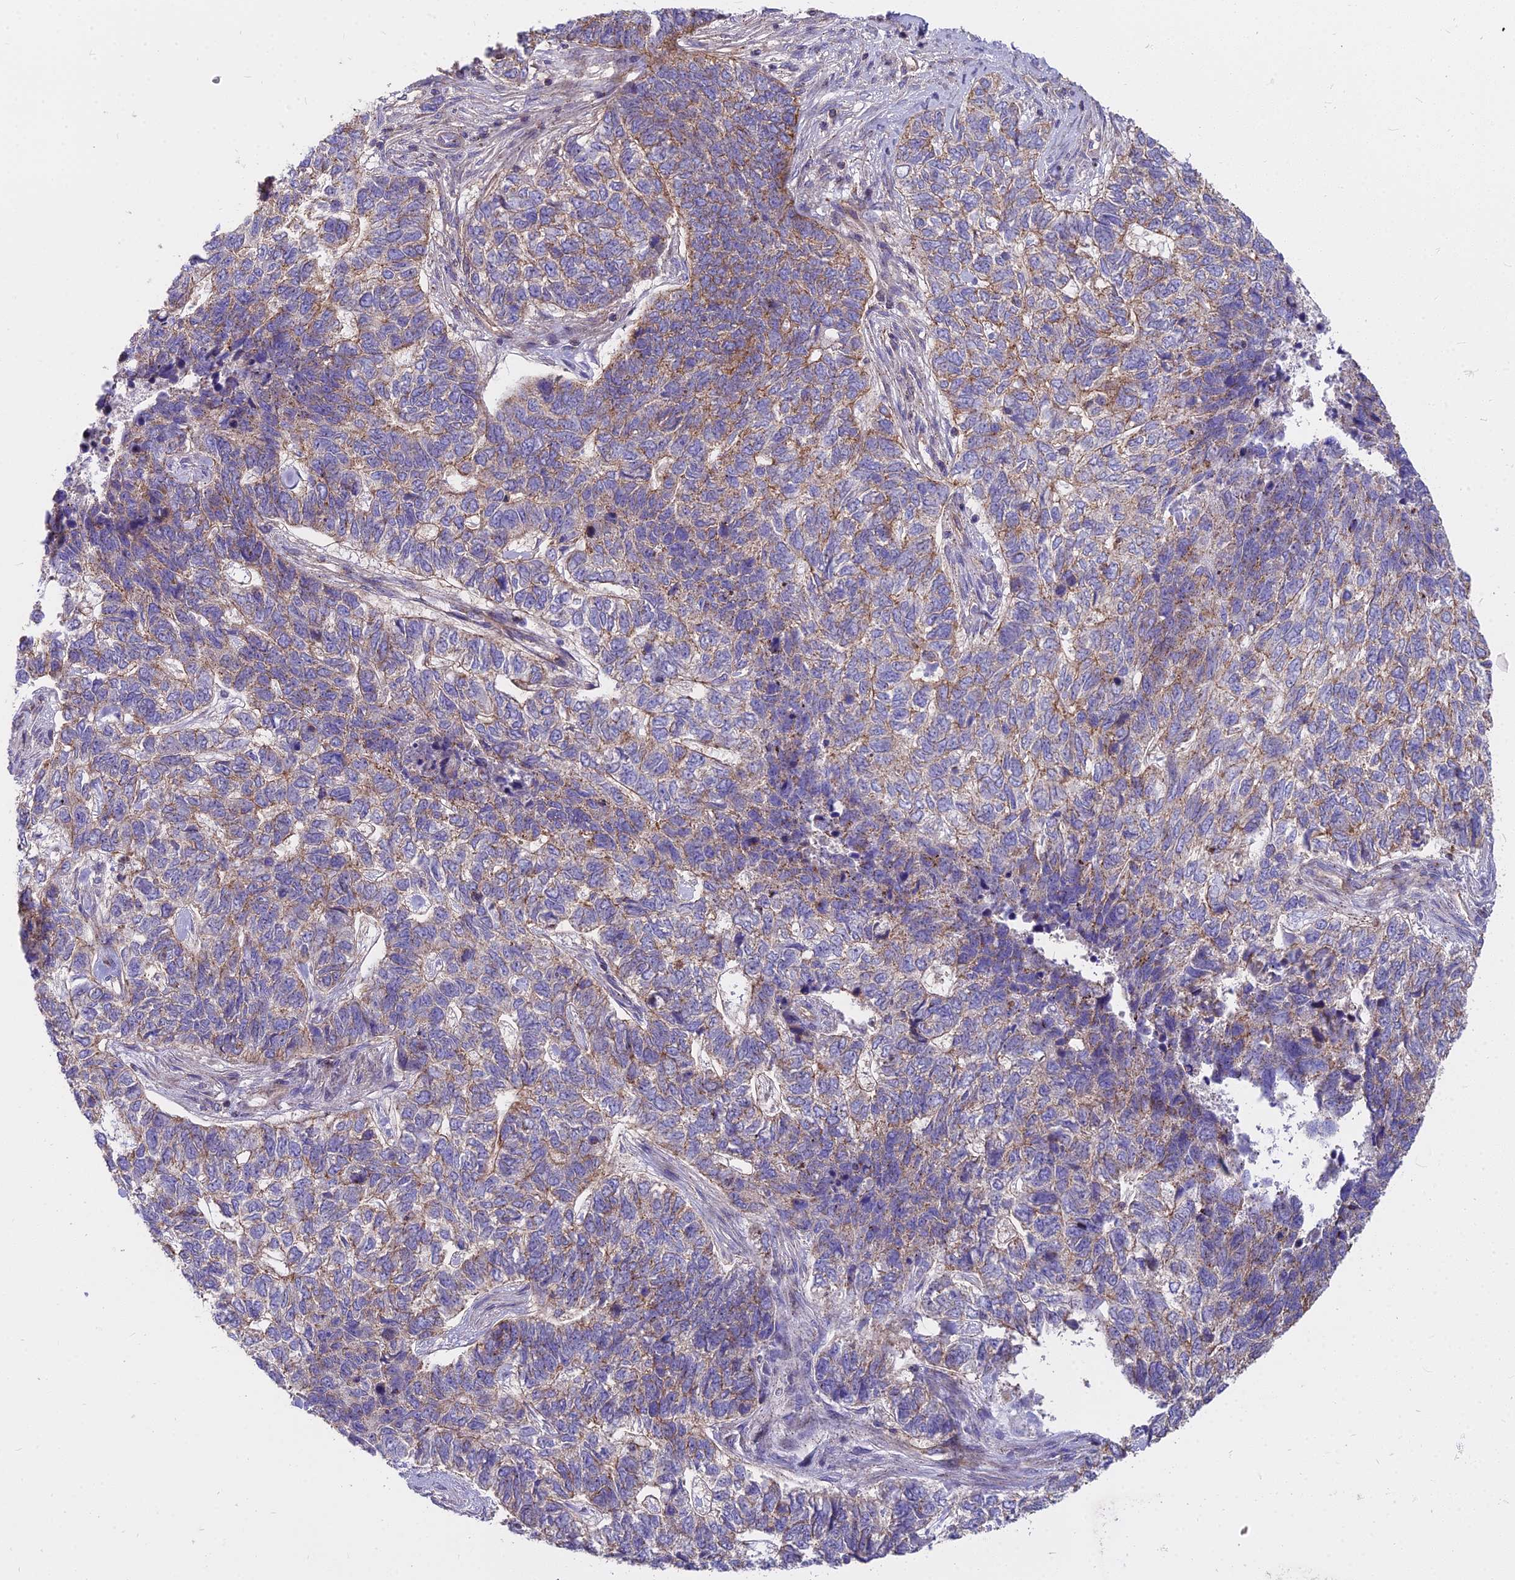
{"staining": {"intensity": "moderate", "quantity": "<25%", "location": "cytoplasmic/membranous"}, "tissue": "skin cancer", "cell_type": "Tumor cells", "image_type": "cancer", "snomed": [{"axis": "morphology", "description": "Basal cell carcinoma"}, {"axis": "topography", "description": "Skin"}], "caption": "Skin cancer (basal cell carcinoma) stained with a protein marker reveals moderate staining in tumor cells.", "gene": "FRMPD1", "patient": {"sex": "female", "age": 65}}